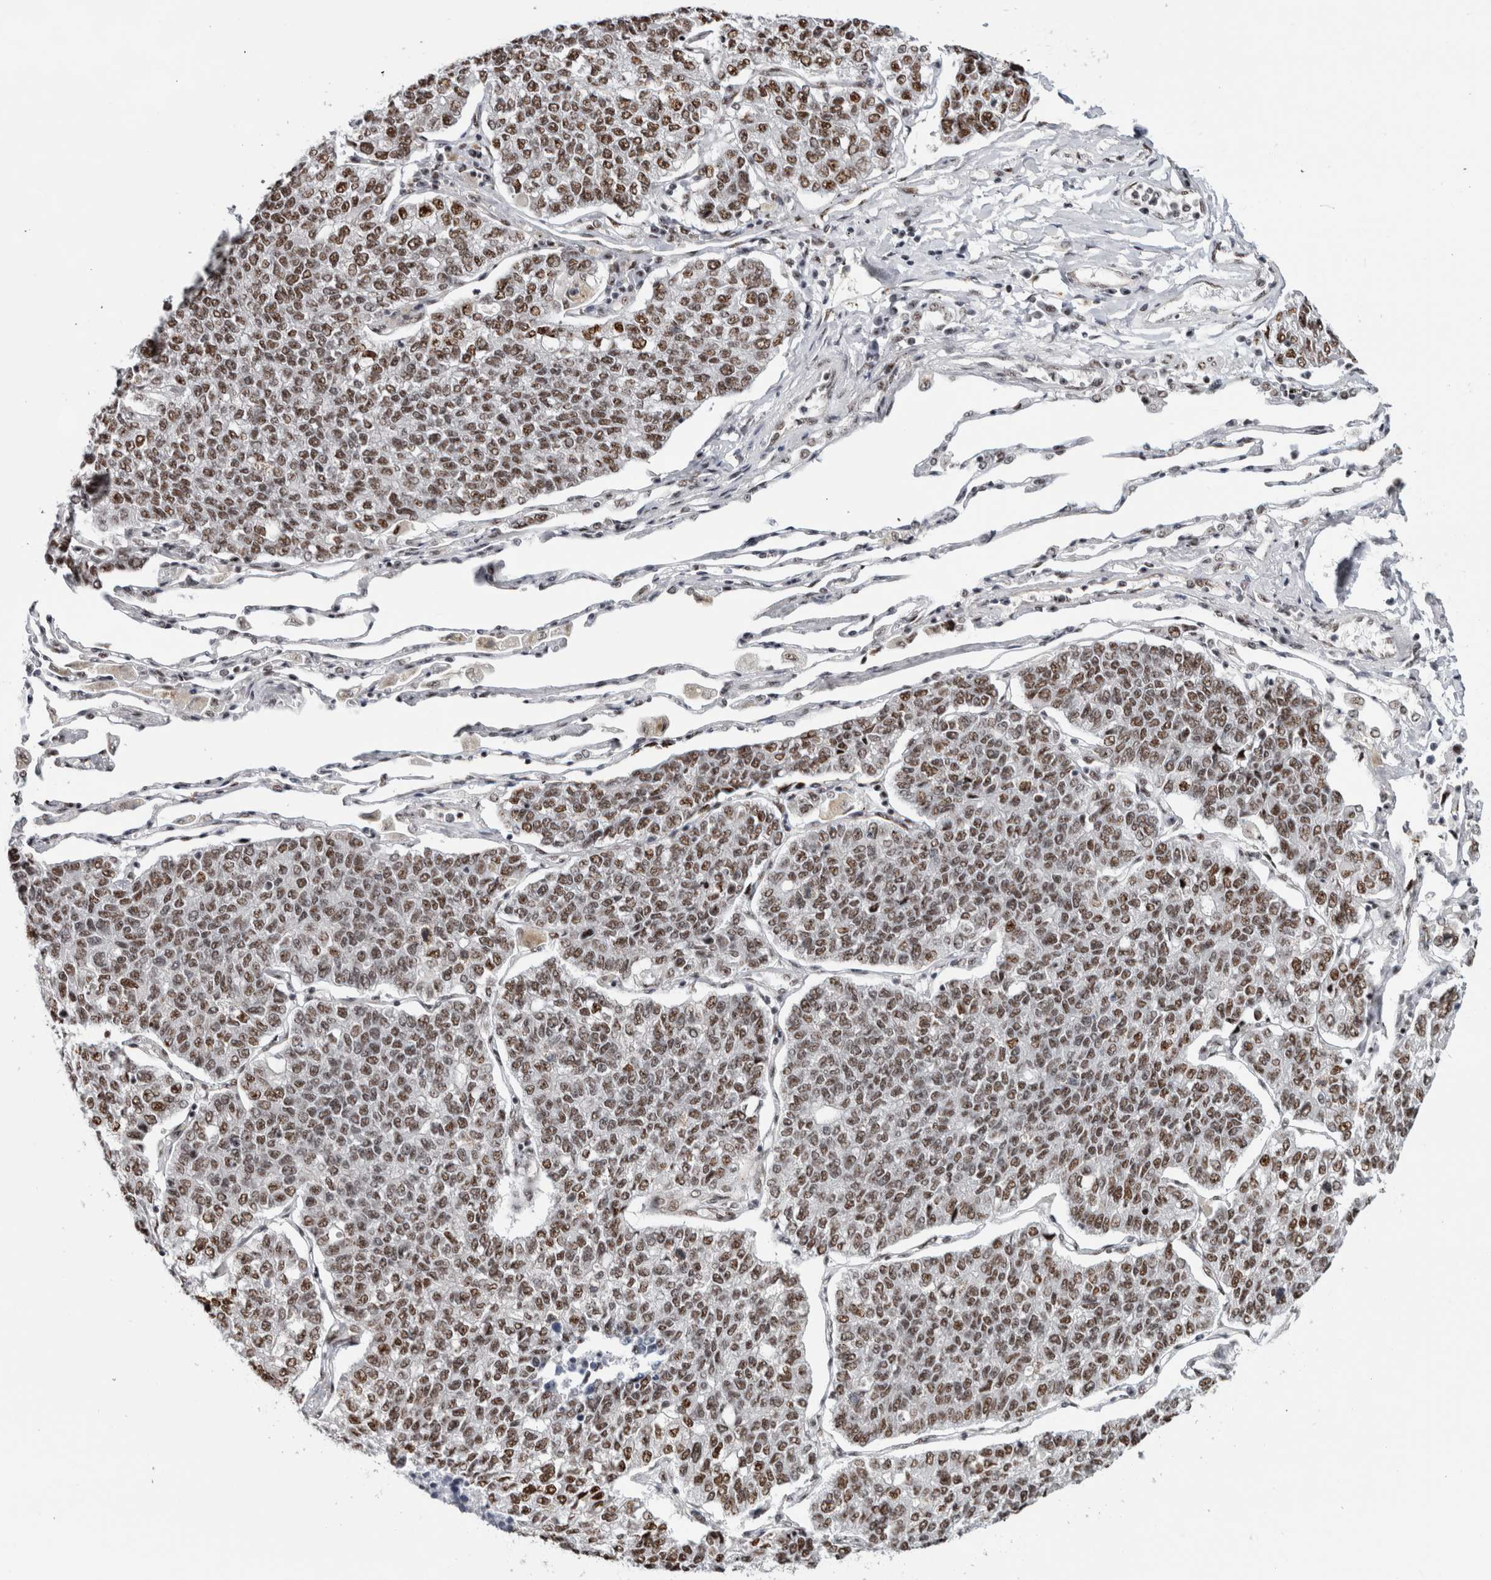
{"staining": {"intensity": "moderate", "quantity": ">75%", "location": "nuclear"}, "tissue": "lung cancer", "cell_type": "Tumor cells", "image_type": "cancer", "snomed": [{"axis": "morphology", "description": "Adenocarcinoma, NOS"}, {"axis": "topography", "description": "Lung"}], "caption": "Immunohistochemical staining of lung adenocarcinoma demonstrates medium levels of moderate nuclear expression in approximately >75% of tumor cells. (Brightfield microscopy of DAB IHC at high magnification).", "gene": "MKNK1", "patient": {"sex": "male", "age": 49}}